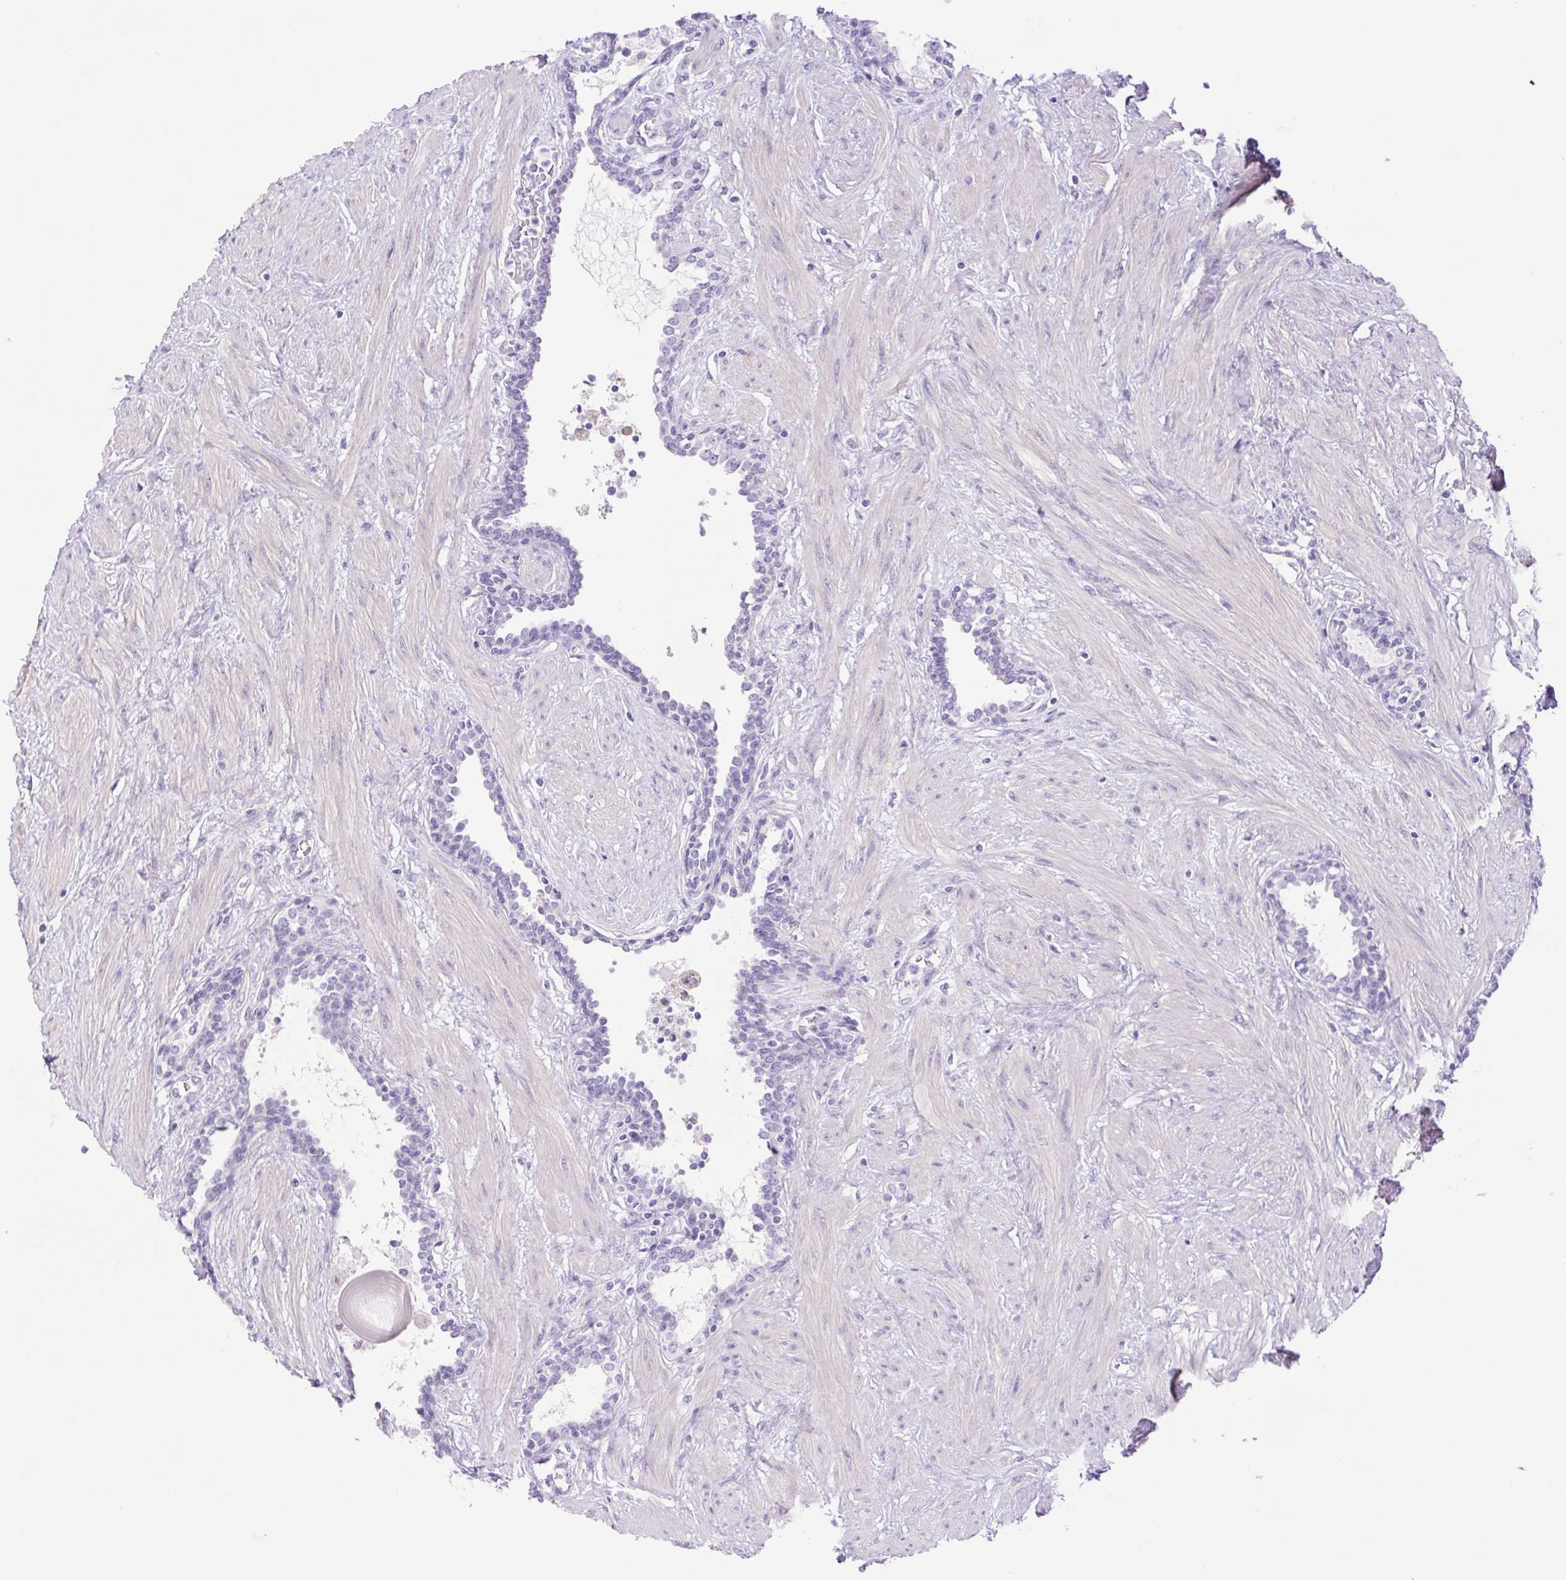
{"staining": {"intensity": "negative", "quantity": "none", "location": "none"}, "tissue": "prostate", "cell_type": "Glandular cells", "image_type": "normal", "snomed": [{"axis": "morphology", "description": "Normal tissue, NOS"}, {"axis": "topography", "description": "Prostate"}], "caption": "Immunohistochemistry (IHC) photomicrograph of normal prostate stained for a protein (brown), which reveals no staining in glandular cells.", "gene": "CDSN", "patient": {"sex": "male", "age": 55}}